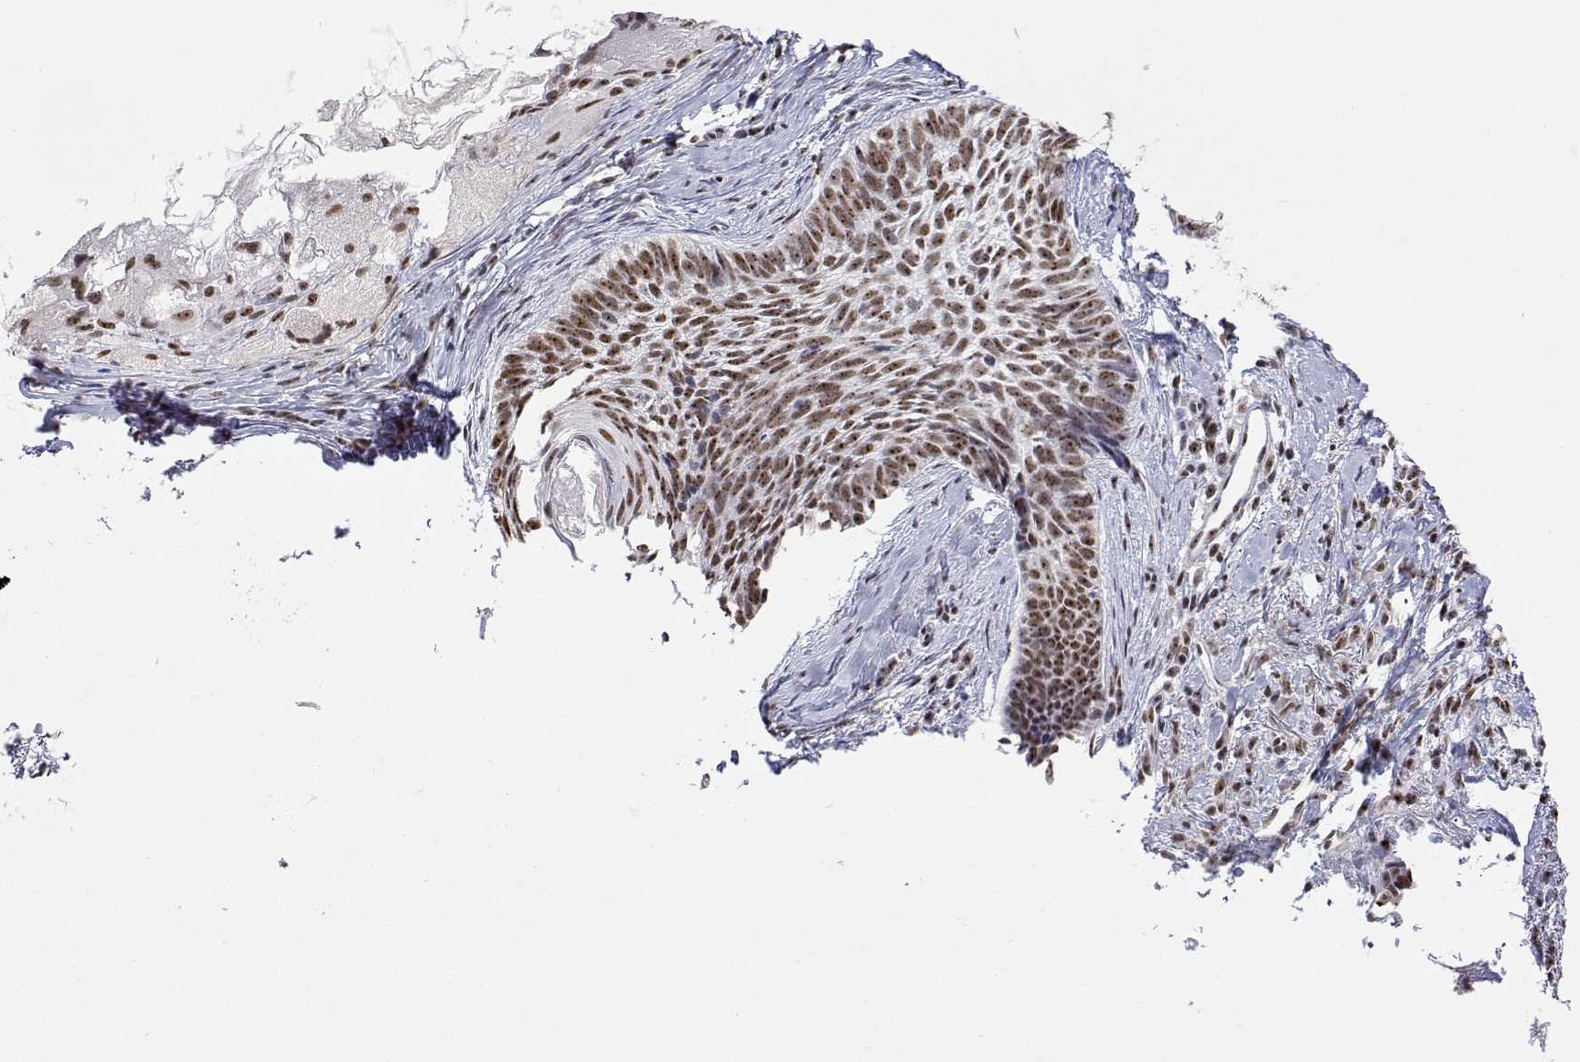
{"staining": {"intensity": "moderate", "quantity": ">75%", "location": "nuclear"}, "tissue": "skin cancer", "cell_type": "Tumor cells", "image_type": "cancer", "snomed": [{"axis": "morphology", "description": "Basal cell carcinoma"}, {"axis": "topography", "description": "Skin"}], "caption": "Protein staining of skin basal cell carcinoma tissue reveals moderate nuclear expression in approximately >75% of tumor cells.", "gene": "ADAR", "patient": {"sex": "female", "age": 74}}